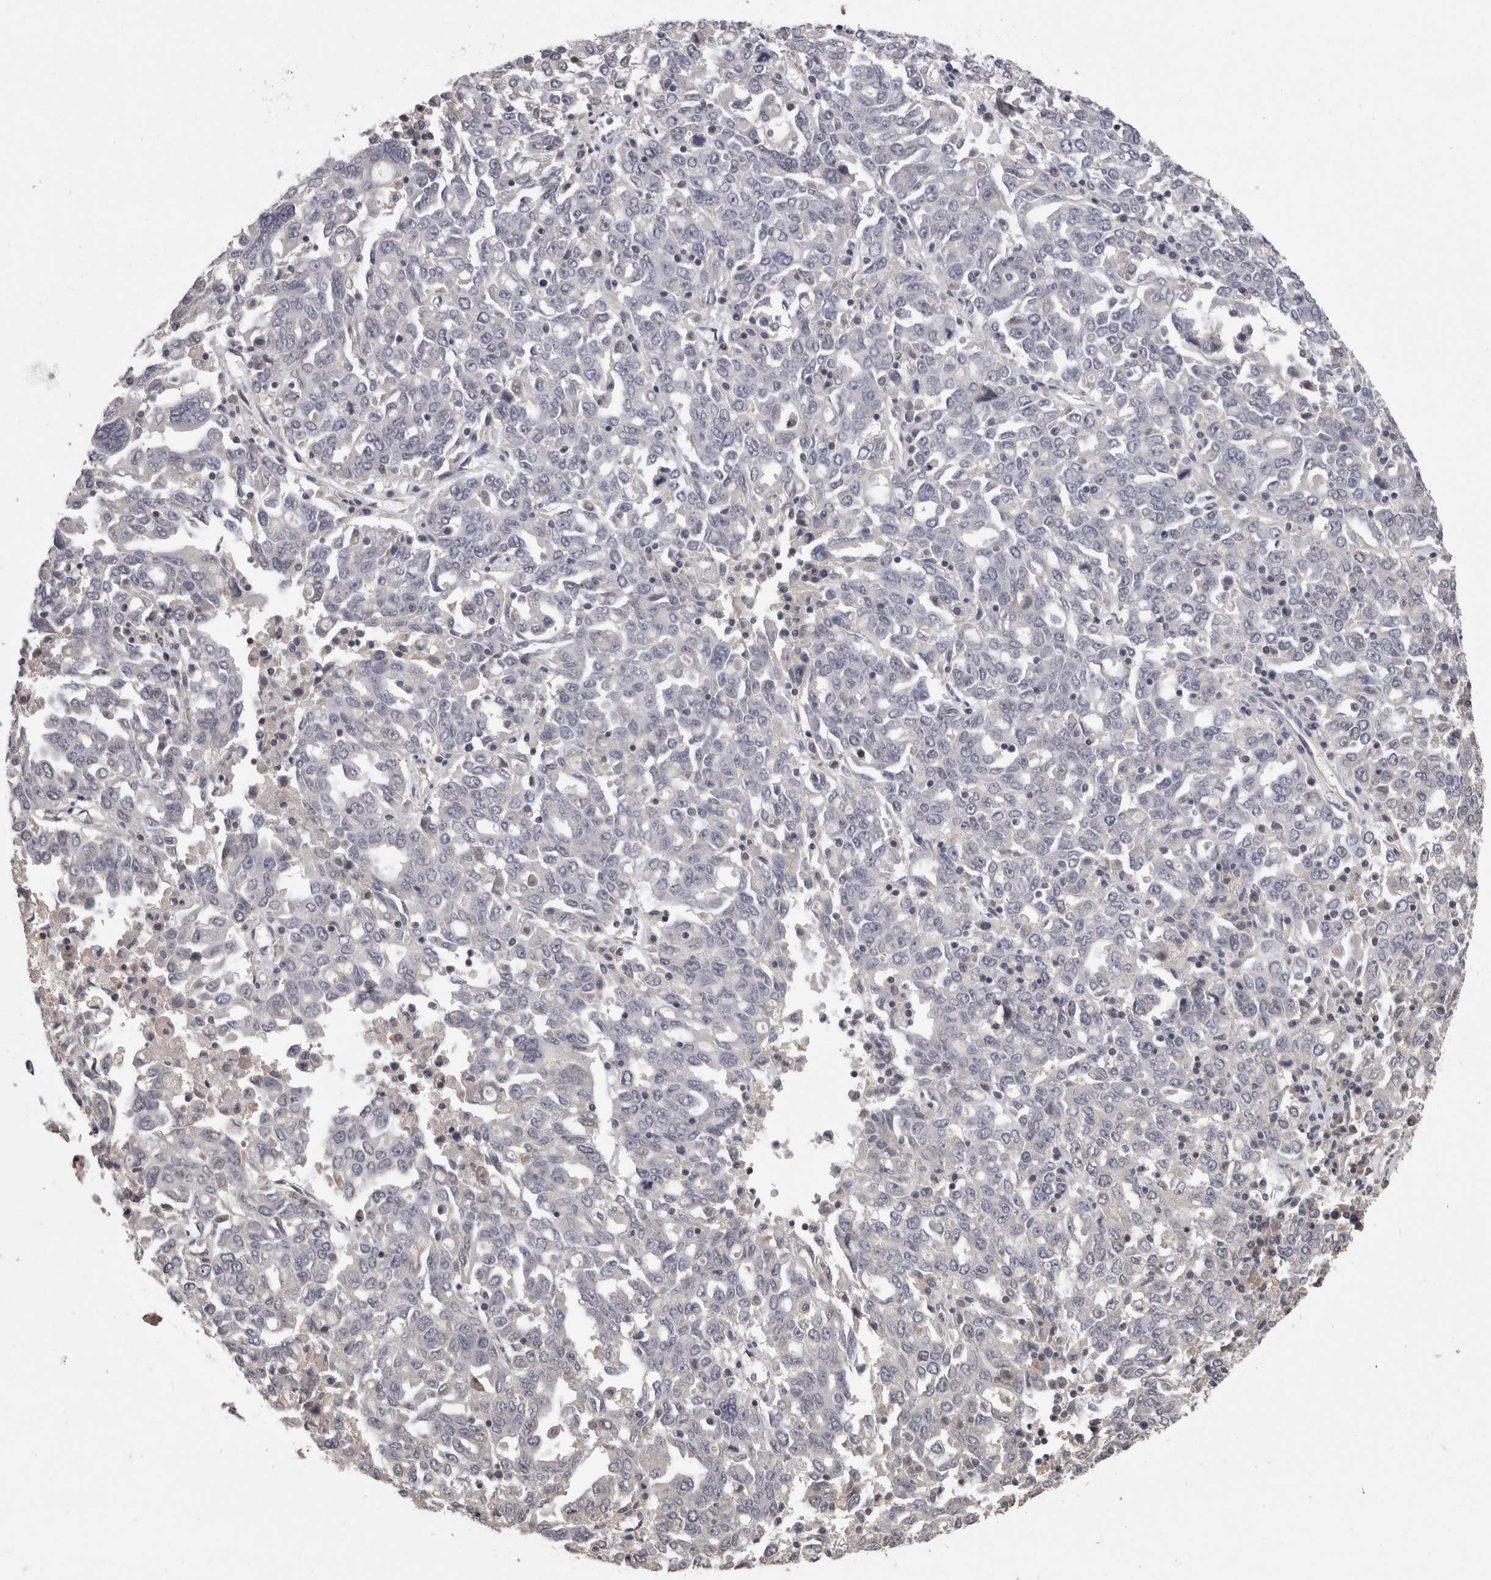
{"staining": {"intensity": "negative", "quantity": "none", "location": "none"}, "tissue": "ovarian cancer", "cell_type": "Tumor cells", "image_type": "cancer", "snomed": [{"axis": "morphology", "description": "Carcinoma, endometroid"}, {"axis": "topography", "description": "Ovary"}], "caption": "Immunohistochemistry of human ovarian cancer (endometroid carcinoma) reveals no staining in tumor cells. The staining was performed using DAB (3,3'-diaminobenzidine) to visualize the protein expression in brown, while the nuclei were stained in blue with hematoxylin (Magnification: 20x).", "gene": "PON3", "patient": {"sex": "female", "age": 62}}